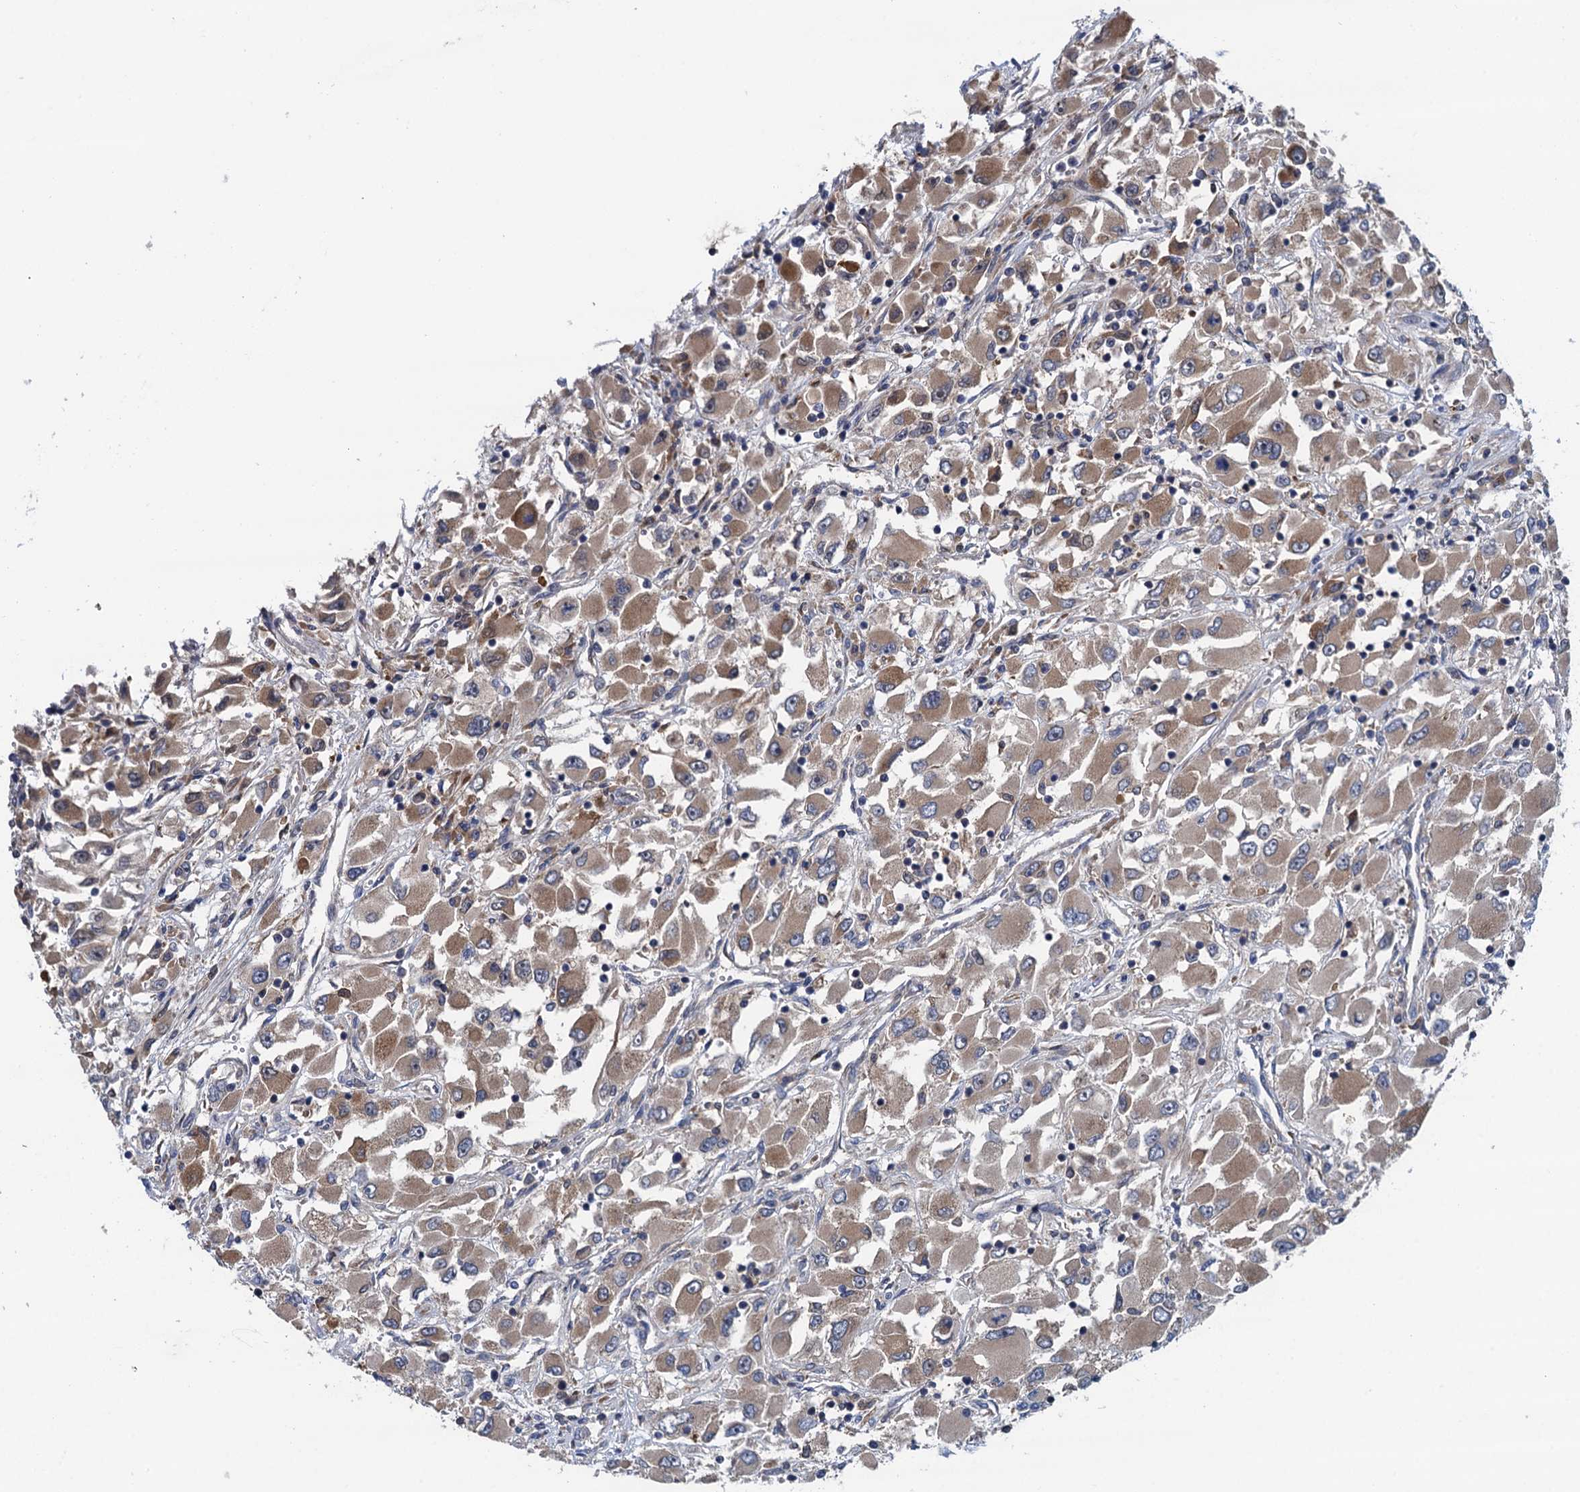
{"staining": {"intensity": "moderate", "quantity": ">75%", "location": "cytoplasmic/membranous"}, "tissue": "renal cancer", "cell_type": "Tumor cells", "image_type": "cancer", "snomed": [{"axis": "morphology", "description": "Adenocarcinoma, NOS"}, {"axis": "topography", "description": "Kidney"}], "caption": "Tumor cells display medium levels of moderate cytoplasmic/membranous expression in approximately >75% of cells in human adenocarcinoma (renal).", "gene": "CNTN5", "patient": {"sex": "female", "age": 52}}